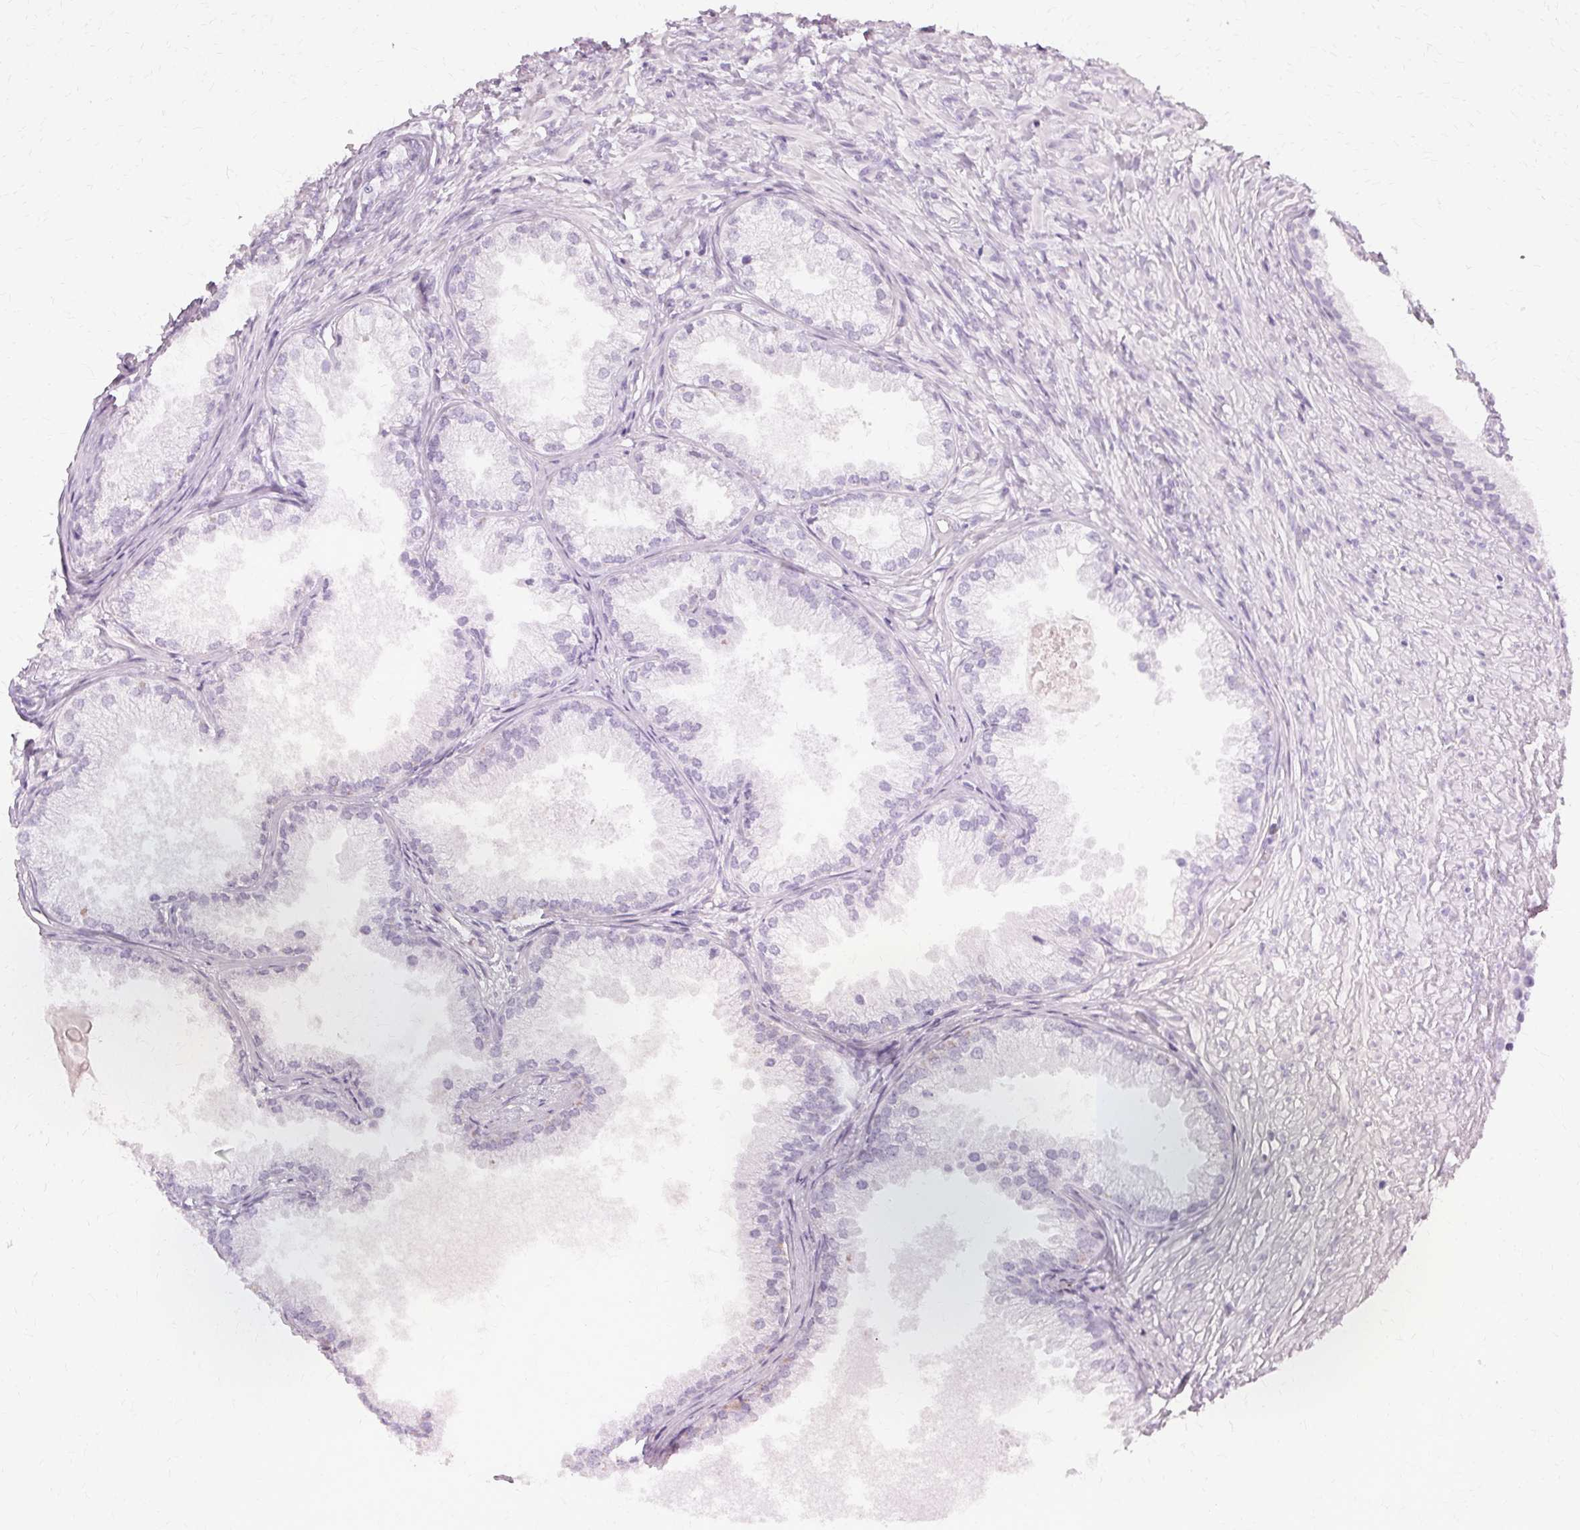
{"staining": {"intensity": "negative", "quantity": "none", "location": "none"}, "tissue": "prostate cancer", "cell_type": "Tumor cells", "image_type": "cancer", "snomed": [{"axis": "morphology", "description": "Adenocarcinoma, High grade"}, {"axis": "topography", "description": "Prostate"}], "caption": "Tumor cells show no significant protein staining in prostate high-grade adenocarcinoma.", "gene": "KRT6C", "patient": {"sex": "male", "age": 83}}